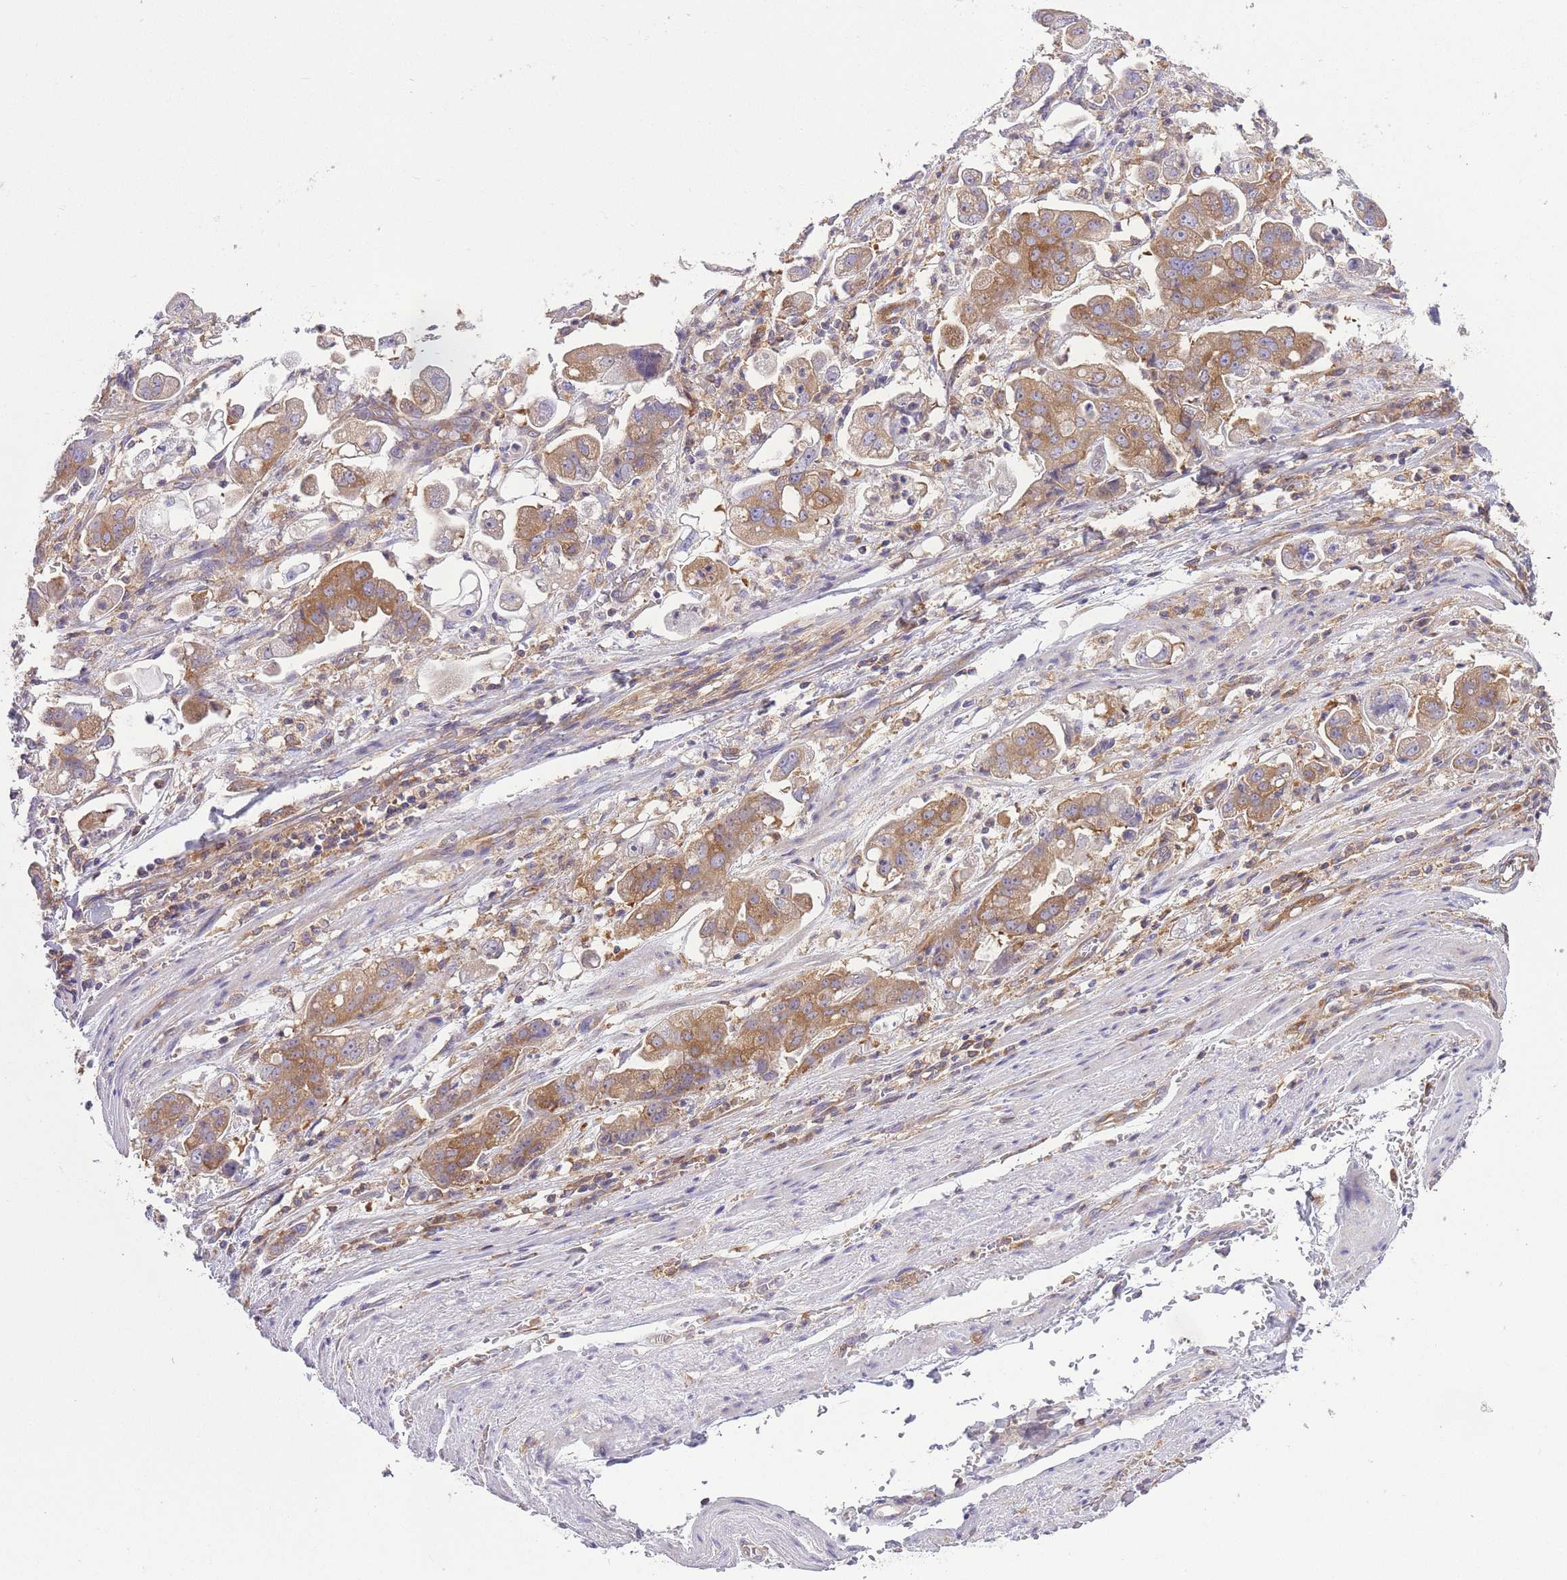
{"staining": {"intensity": "moderate", "quantity": ">75%", "location": "cytoplasmic/membranous"}, "tissue": "stomach cancer", "cell_type": "Tumor cells", "image_type": "cancer", "snomed": [{"axis": "morphology", "description": "Adenocarcinoma, NOS"}, {"axis": "topography", "description": "Stomach"}], "caption": "A brown stain labels moderate cytoplasmic/membranous staining of a protein in adenocarcinoma (stomach) tumor cells.", "gene": "PRKAR1A", "patient": {"sex": "male", "age": 62}}